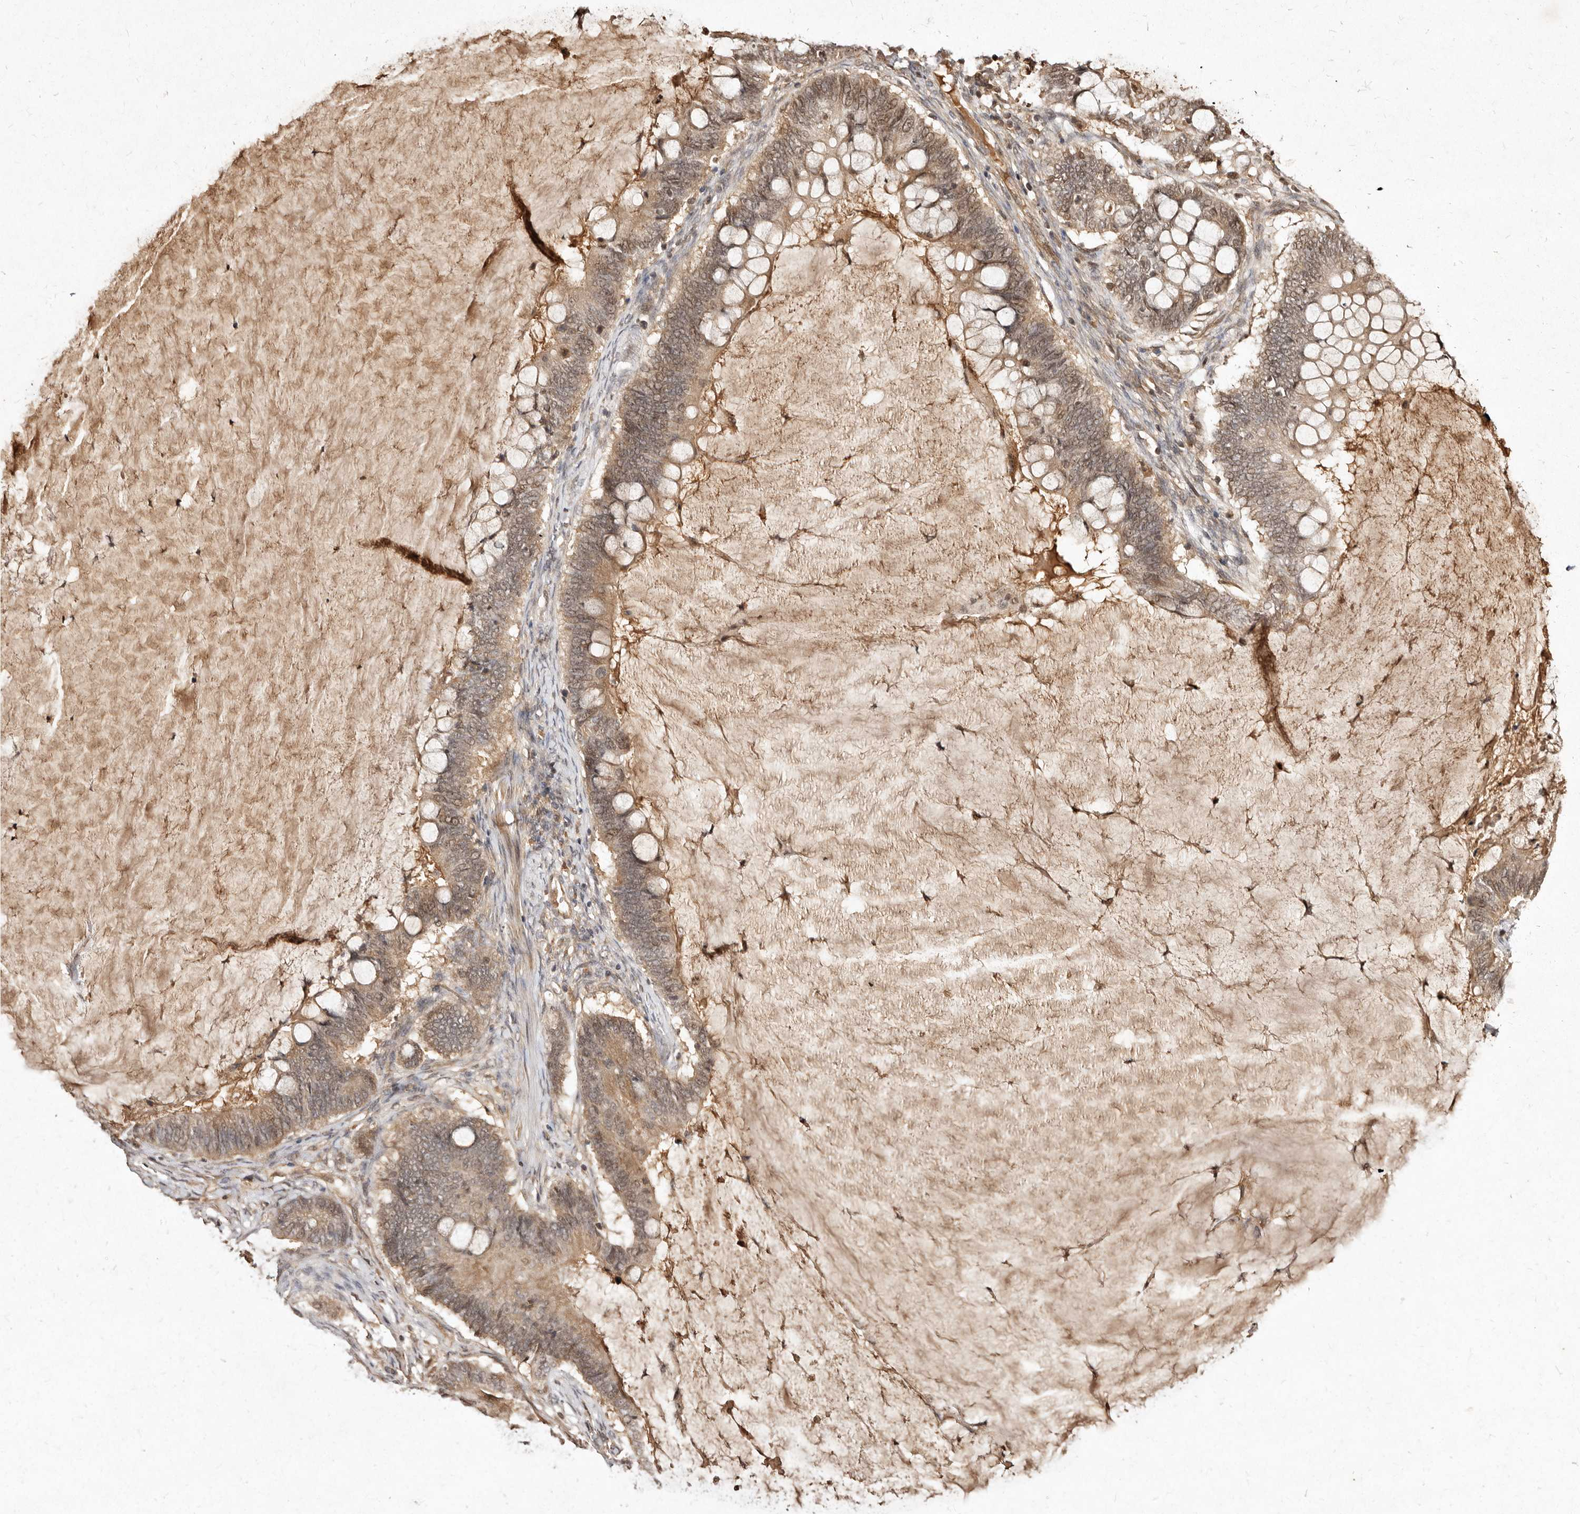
{"staining": {"intensity": "weak", "quantity": ">75%", "location": "cytoplasmic/membranous,nuclear"}, "tissue": "ovarian cancer", "cell_type": "Tumor cells", "image_type": "cancer", "snomed": [{"axis": "morphology", "description": "Cystadenocarcinoma, mucinous, NOS"}, {"axis": "topography", "description": "Ovary"}], "caption": "A high-resolution image shows IHC staining of ovarian cancer, which displays weak cytoplasmic/membranous and nuclear staining in about >75% of tumor cells.", "gene": "LCORL", "patient": {"sex": "female", "age": 61}}